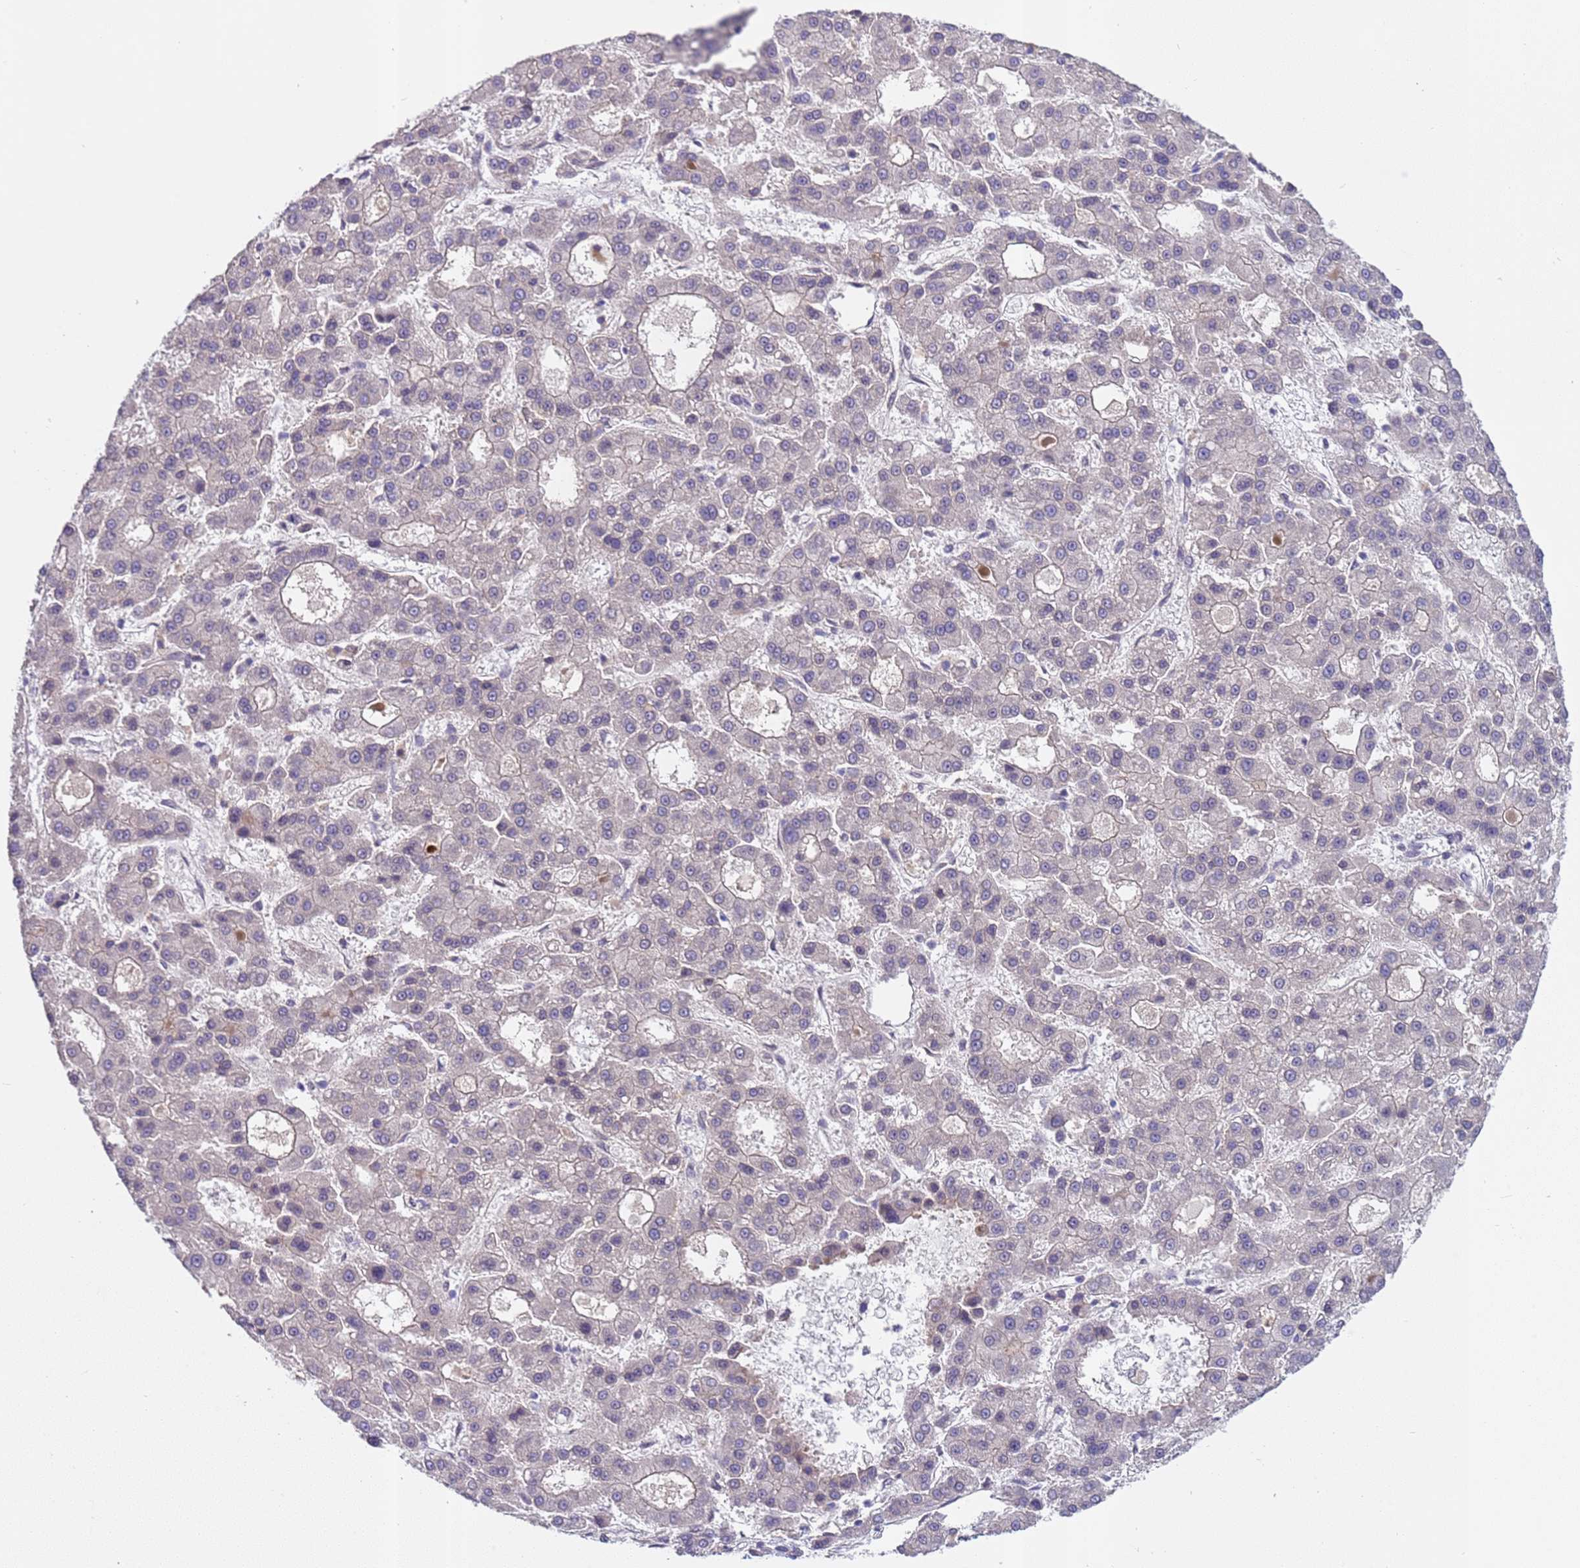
{"staining": {"intensity": "negative", "quantity": "none", "location": "none"}, "tissue": "liver cancer", "cell_type": "Tumor cells", "image_type": "cancer", "snomed": [{"axis": "morphology", "description": "Carcinoma, Hepatocellular, NOS"}, {"axis": "topography", "description": "Liver"}], "caption": "Photomicrograph shows no protein positivity in tumor cells of liver hepatocellular carcinoma tissue.", "gene": "TRMT10A", "patient": {"sex": "male", "age": 70}}